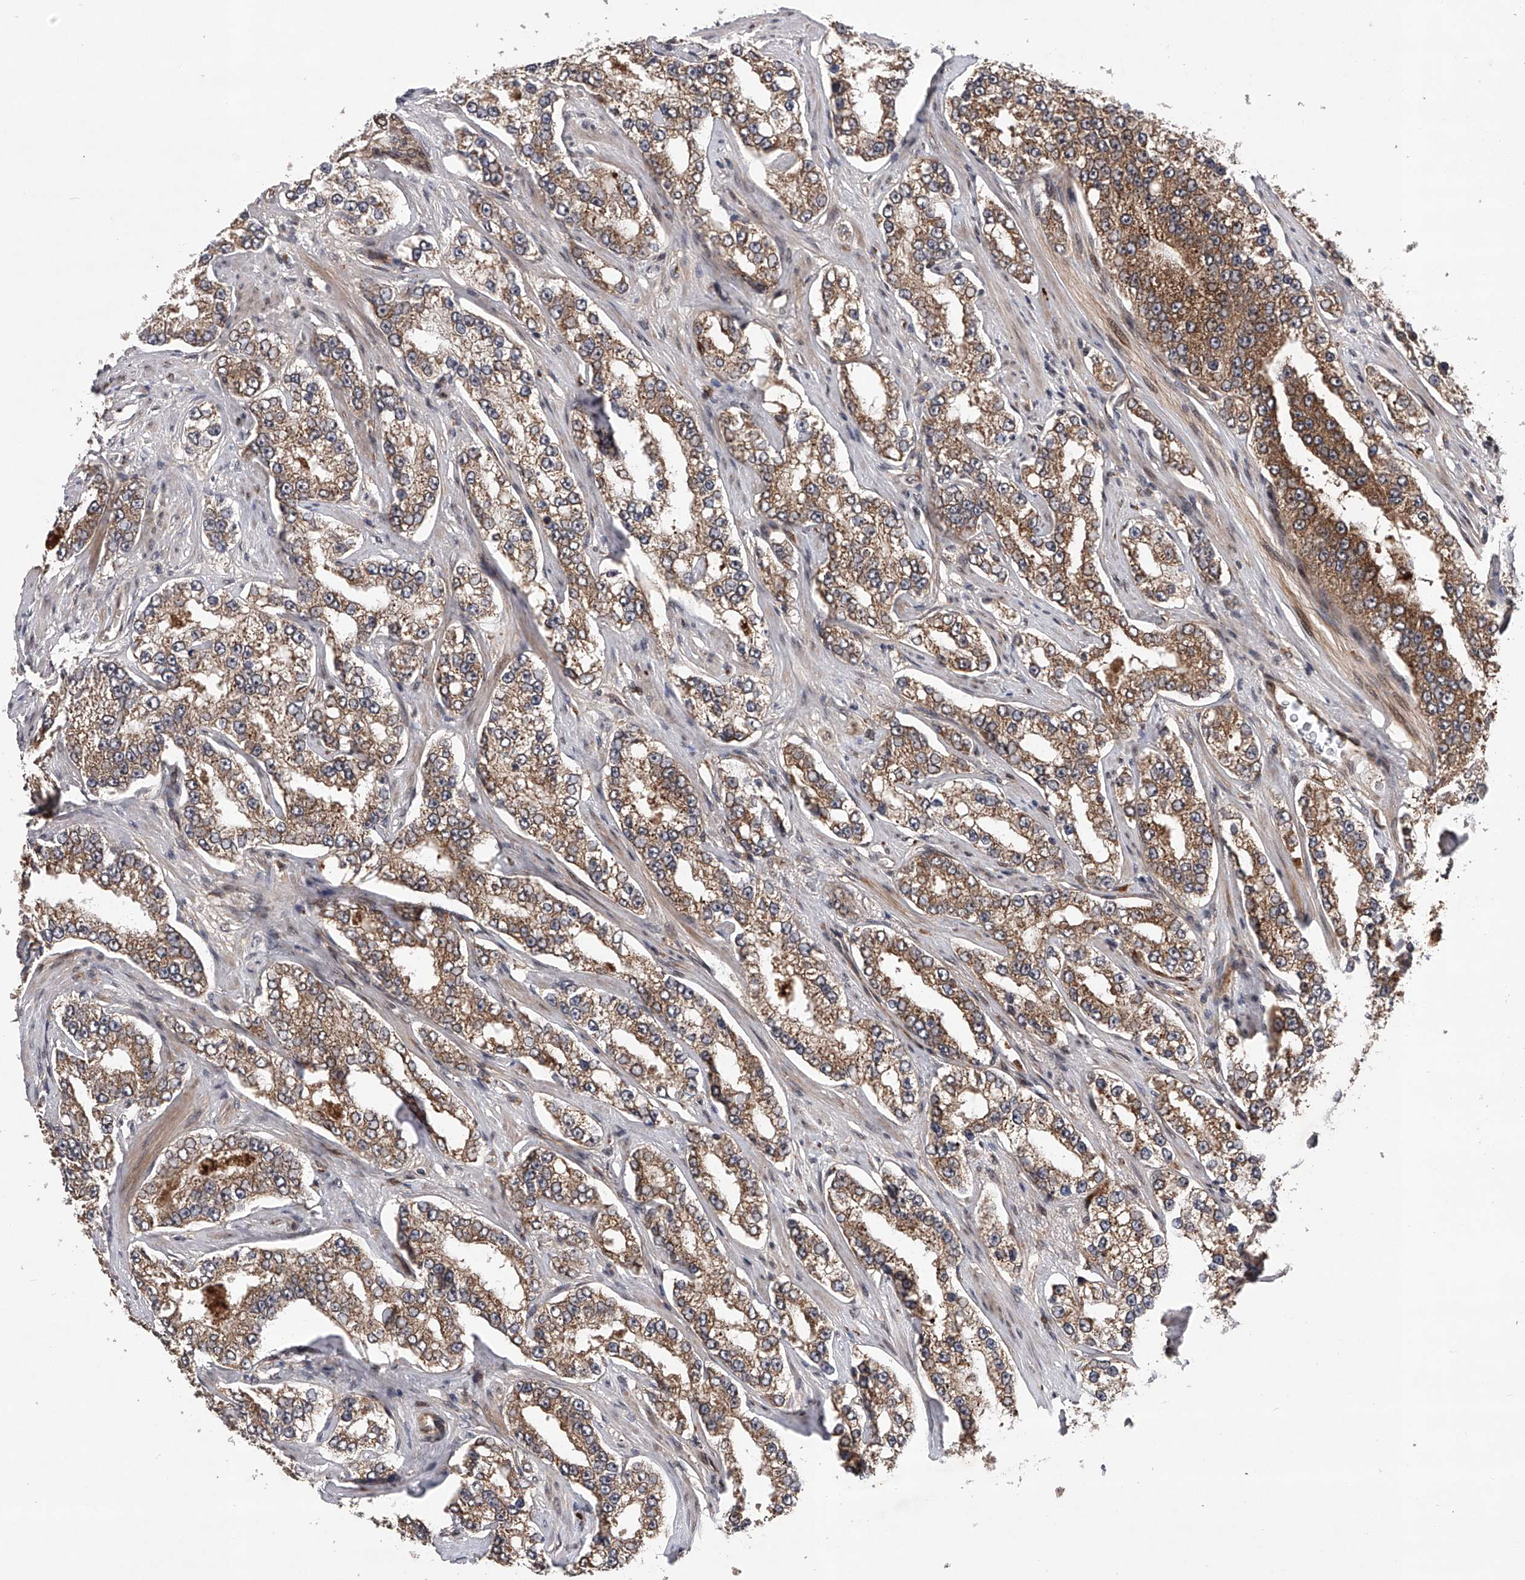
{"staining": {"intensity": "moderate", "quantity": ">75%", "location": "cytoplasmic/membranous"}, "tissue": "prostate cancer", "cell_type": "Tumor cells", "image_type": "cancer", "snomed": [{"axis": "morphology", "description": "Normal tissue, NOS"}, {"axis": "morphology", "description": "Adenocarcinoma, High grade"}, {"axis": "topography", "description": "Prostate"}], "caption": "Immunohistochemical staining of human prostate cancer (high-grade adenocarcinoma) displays medium levels of moderate cytoplasmic/membranous protein staining in approximately >75% of tumor cells. The staining was performed using DAB, with brown indicating positive protein expression. Nuclei are stained blue with hematoxylin.", "gene": "MAP3K11", "patient": {"sex": "male", "age": 83}}